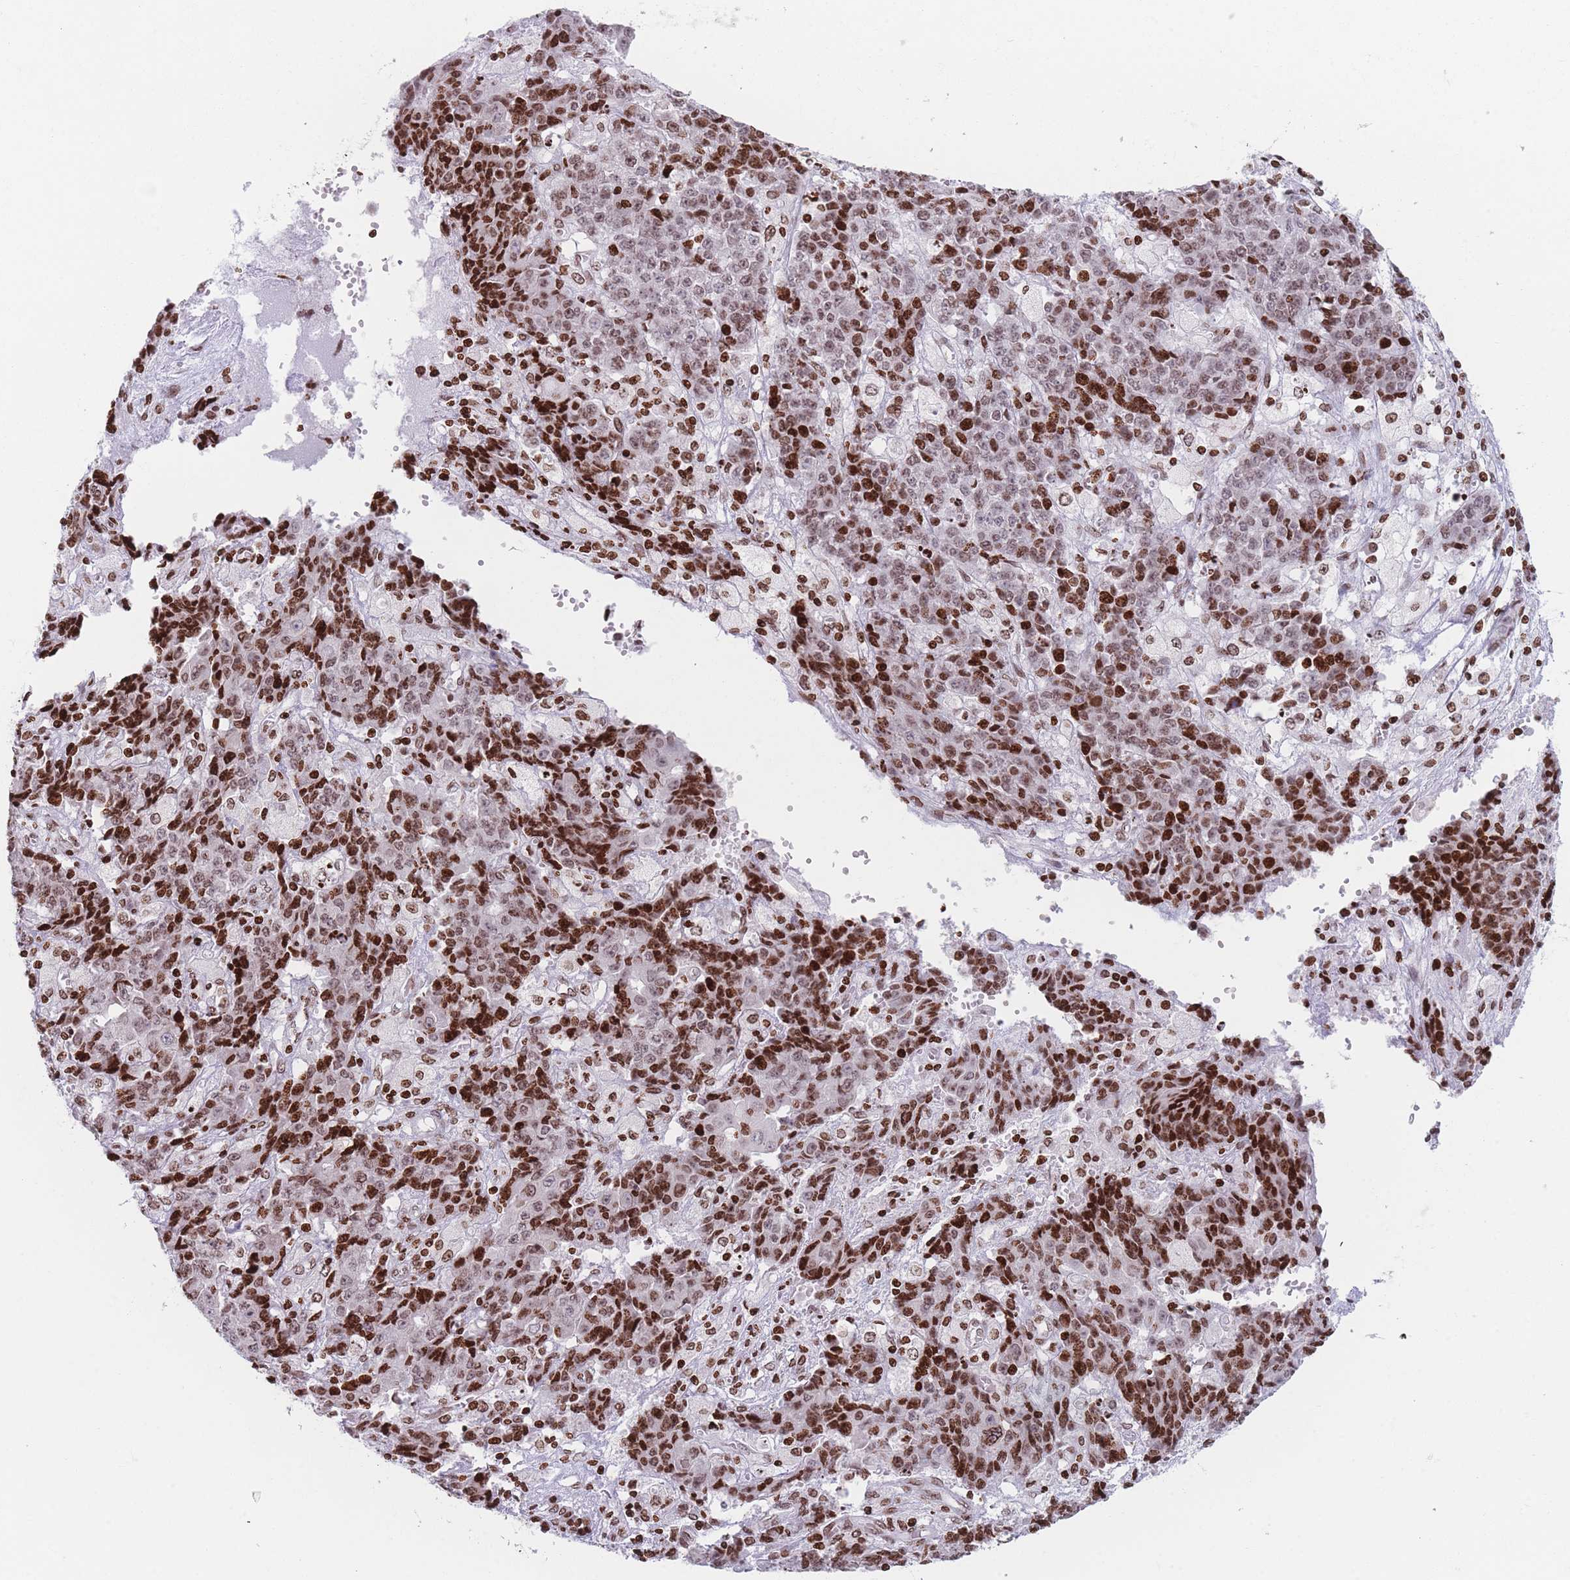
{"staining": {"intensity": "strong", "quantity": ">75%", "location": "nuclear"}, "tissue": "ovarian cancer", "cell_type": "Tumor cells", "image_type": "cancer", "snomed": [{"axis": "morphology", "description": "Carcinoma, endometroid"}, {"axis": "topography", "description": "Ovary"}], "caption": "Protein expression analysis of human ovarian cancer reveals strong nuclear staining in approximately >75% of tumor cells.", "gene": "AK9", "patient": {"sex": "female", "age": 42}}